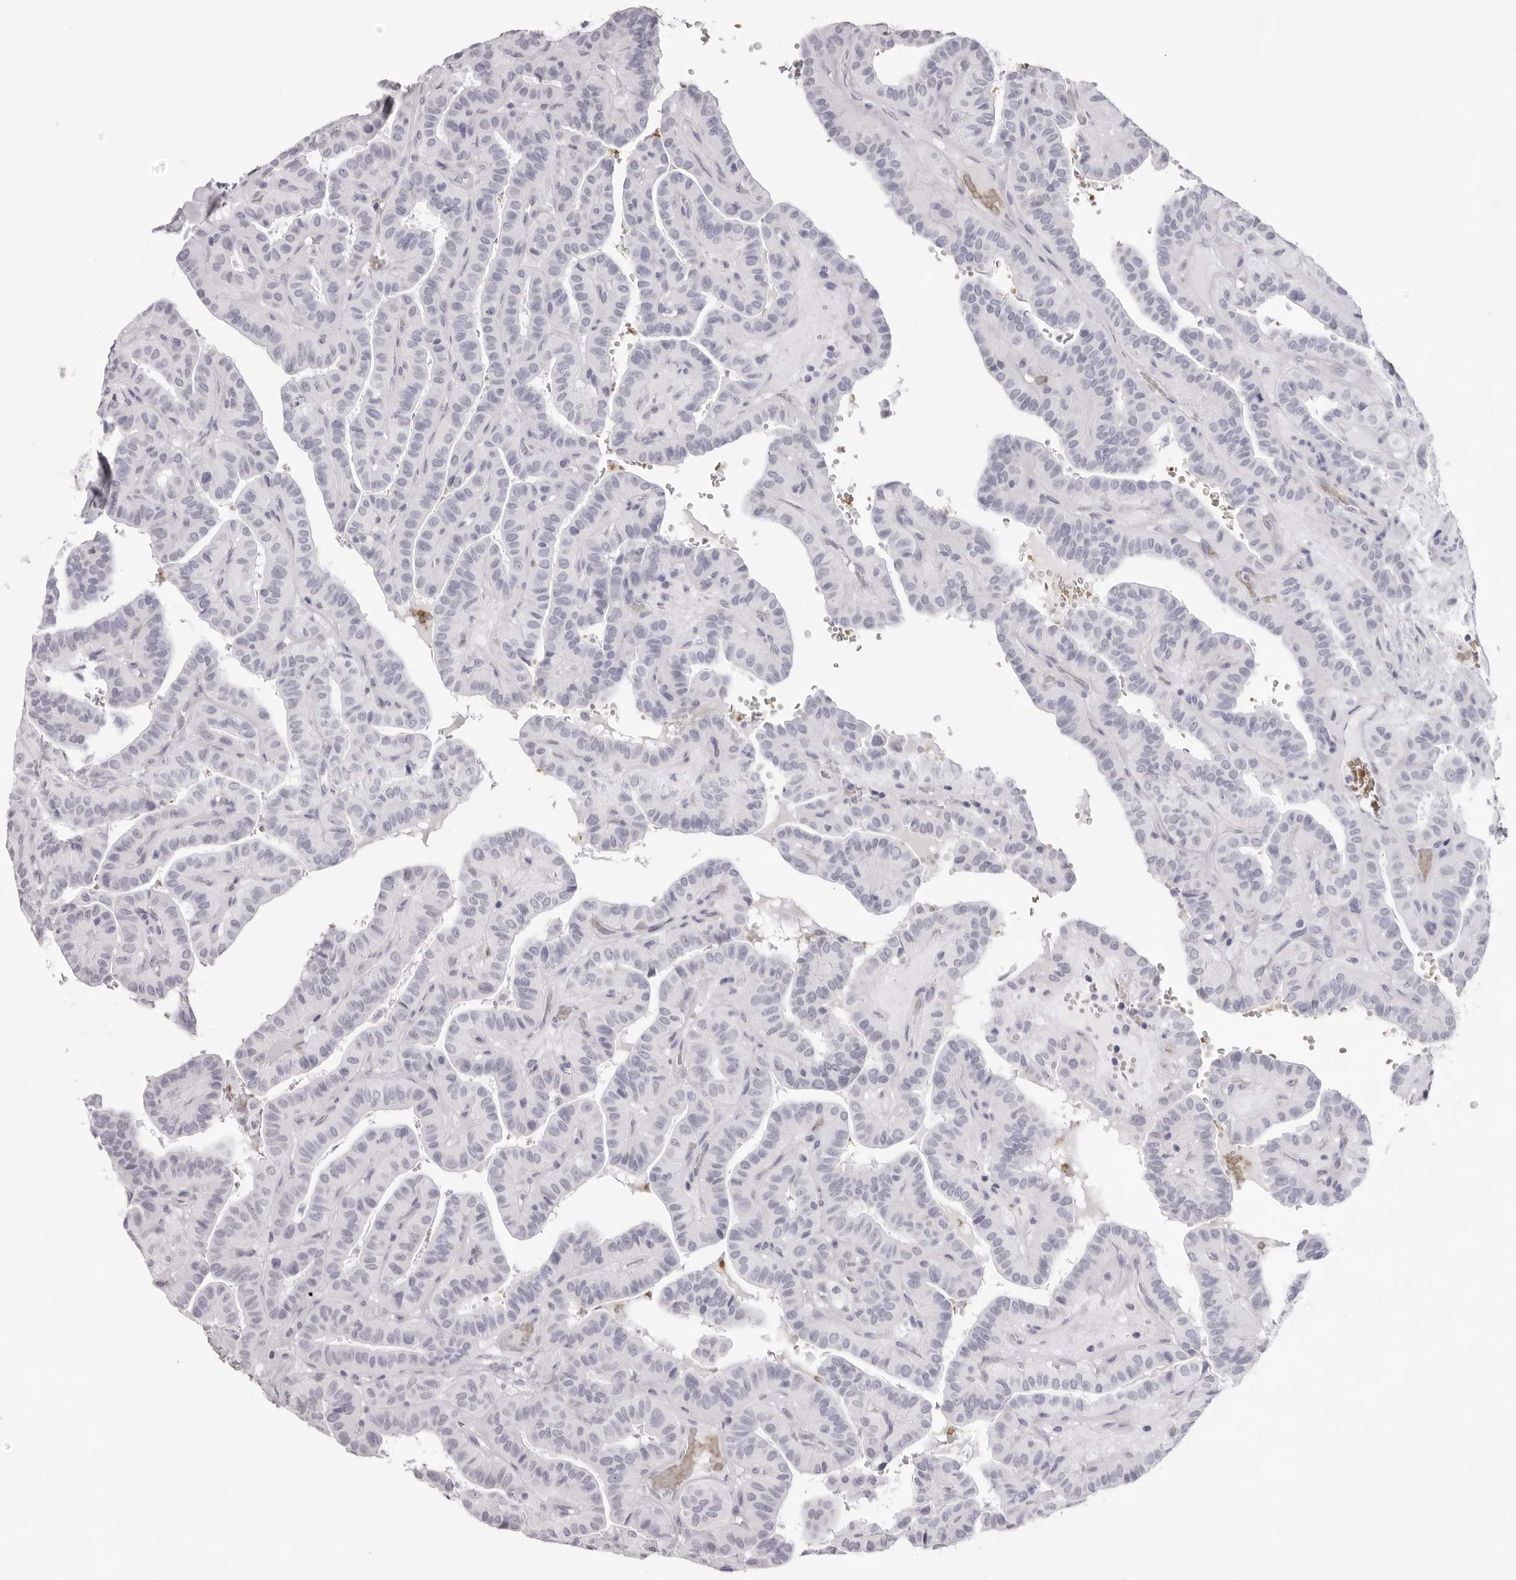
{"staining": {"intensity": "negative", "quantity": "none", "location": "none"}, "tissue": "thyroid cancer", "cell_type": "Tumor cells", "image_type": "cancer", "snomed": [{"axis": "morphology", "description": "Papillary adenocarcinoma, NOS"}, {"axis": "topography", "description": "Thyroid gland"}], "caption": "Immunohistochemistry of human thyroid papillary adenocarcinoma exhibits no positivity in tumor cells. The staining was performed using DAB (3,3'-diaminobenzidine) to visualize the protein expression in brown, while the nuclei were stained in blue with hematoxylin (Magnification: 20x).", "gene": "SPTA1", "patient": {"sex": "male", "age": 77}}